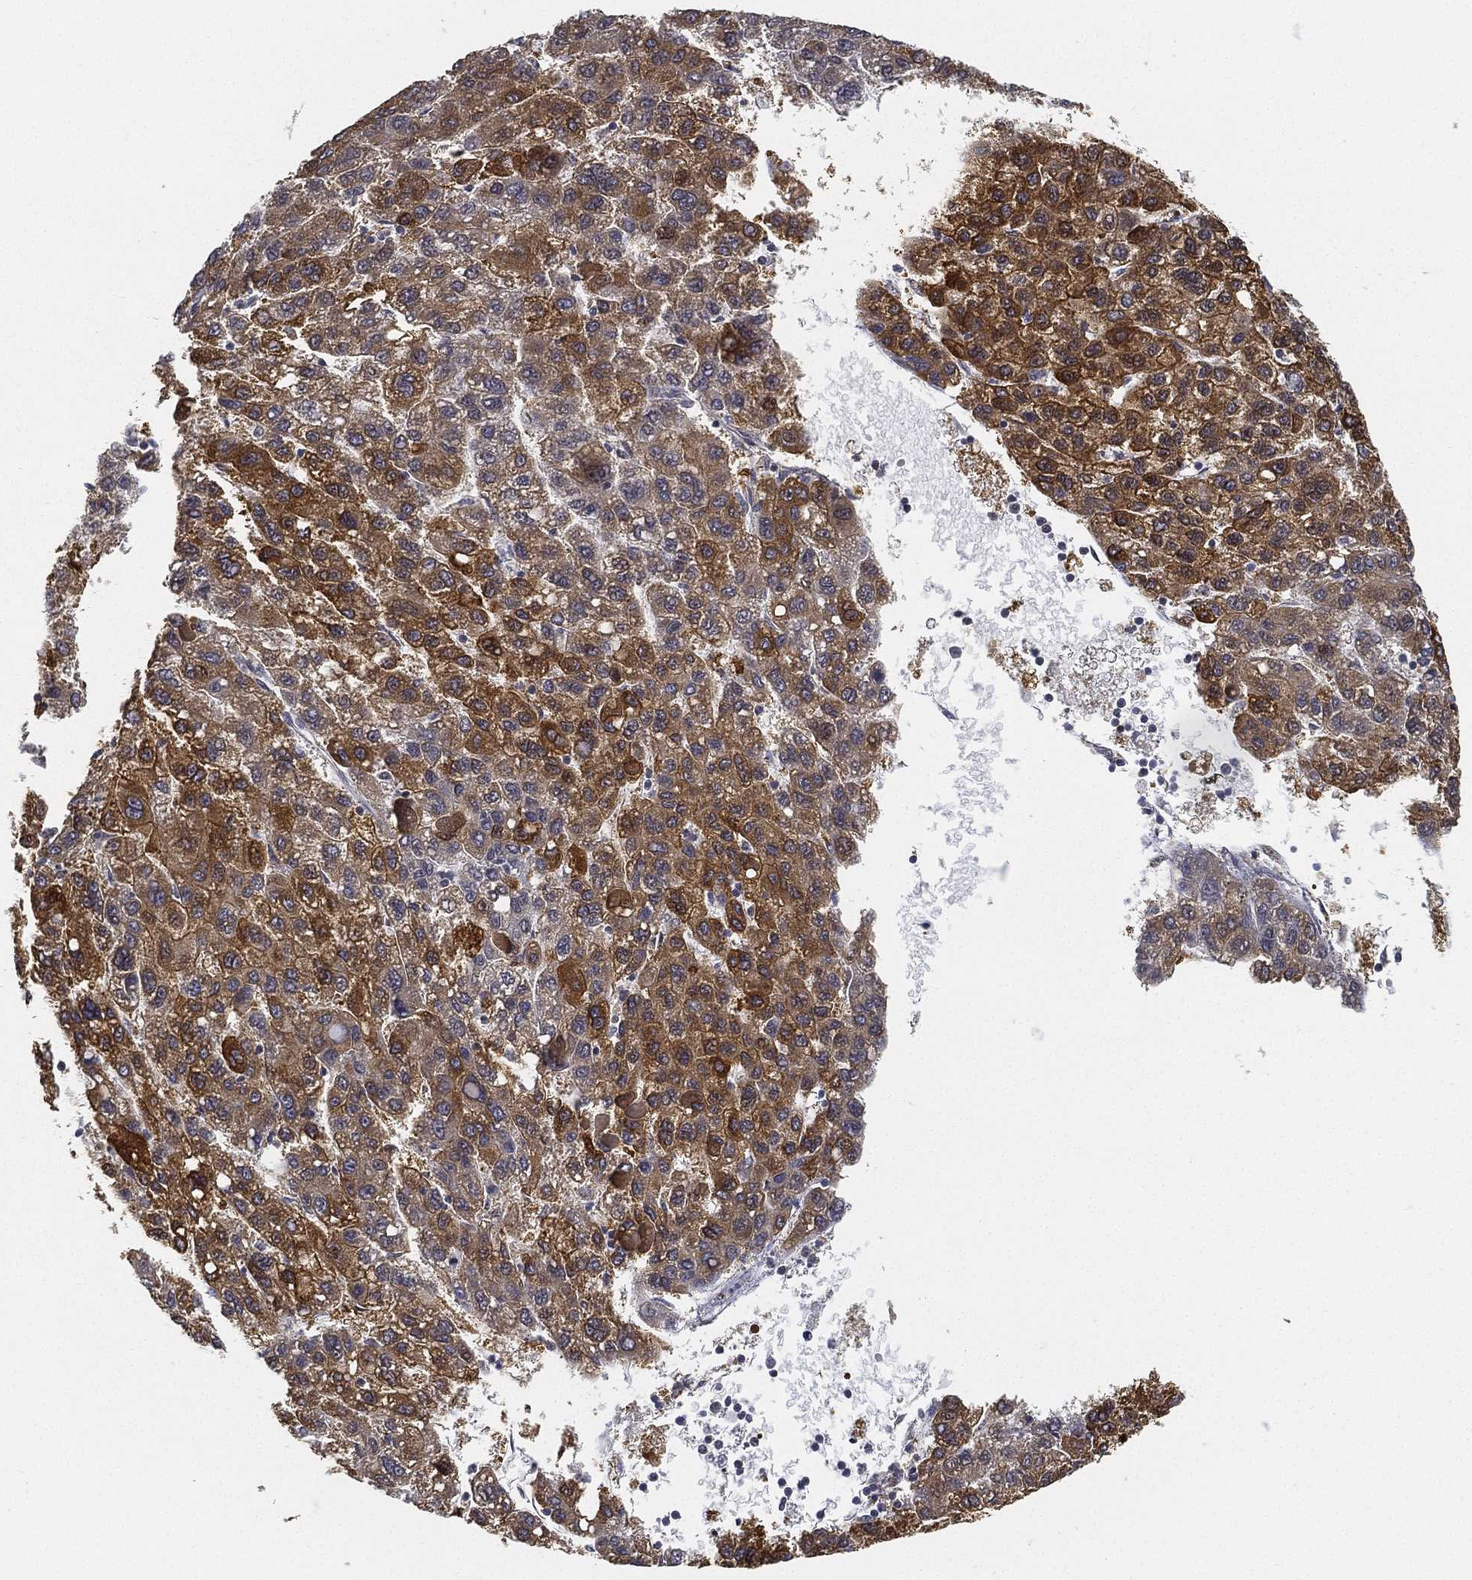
{"staining": {"intensity": "strong", "quantity": ">75%", "location": "cytoplasmic/membranous"}, "tissue": "liver cancer", "cell_type": "Tumor cells", "image_type": "cancer", "snomed": [{"axis": "morphology", "description": "Carcinoma, Hepatocellular, NOS"}, {"axis": "topography", "description": "Liver"}], "caption": "This image shows liver hepatocellular carcinoma stained with IHC to label a protein in brown. The cytoplasmic/membranous of tumor cells show strong positivity for the protein. Nuclei are counter-stained blue.", "gene": "PPP1R16B", "patient": {"sex": "female", "age": 82}}